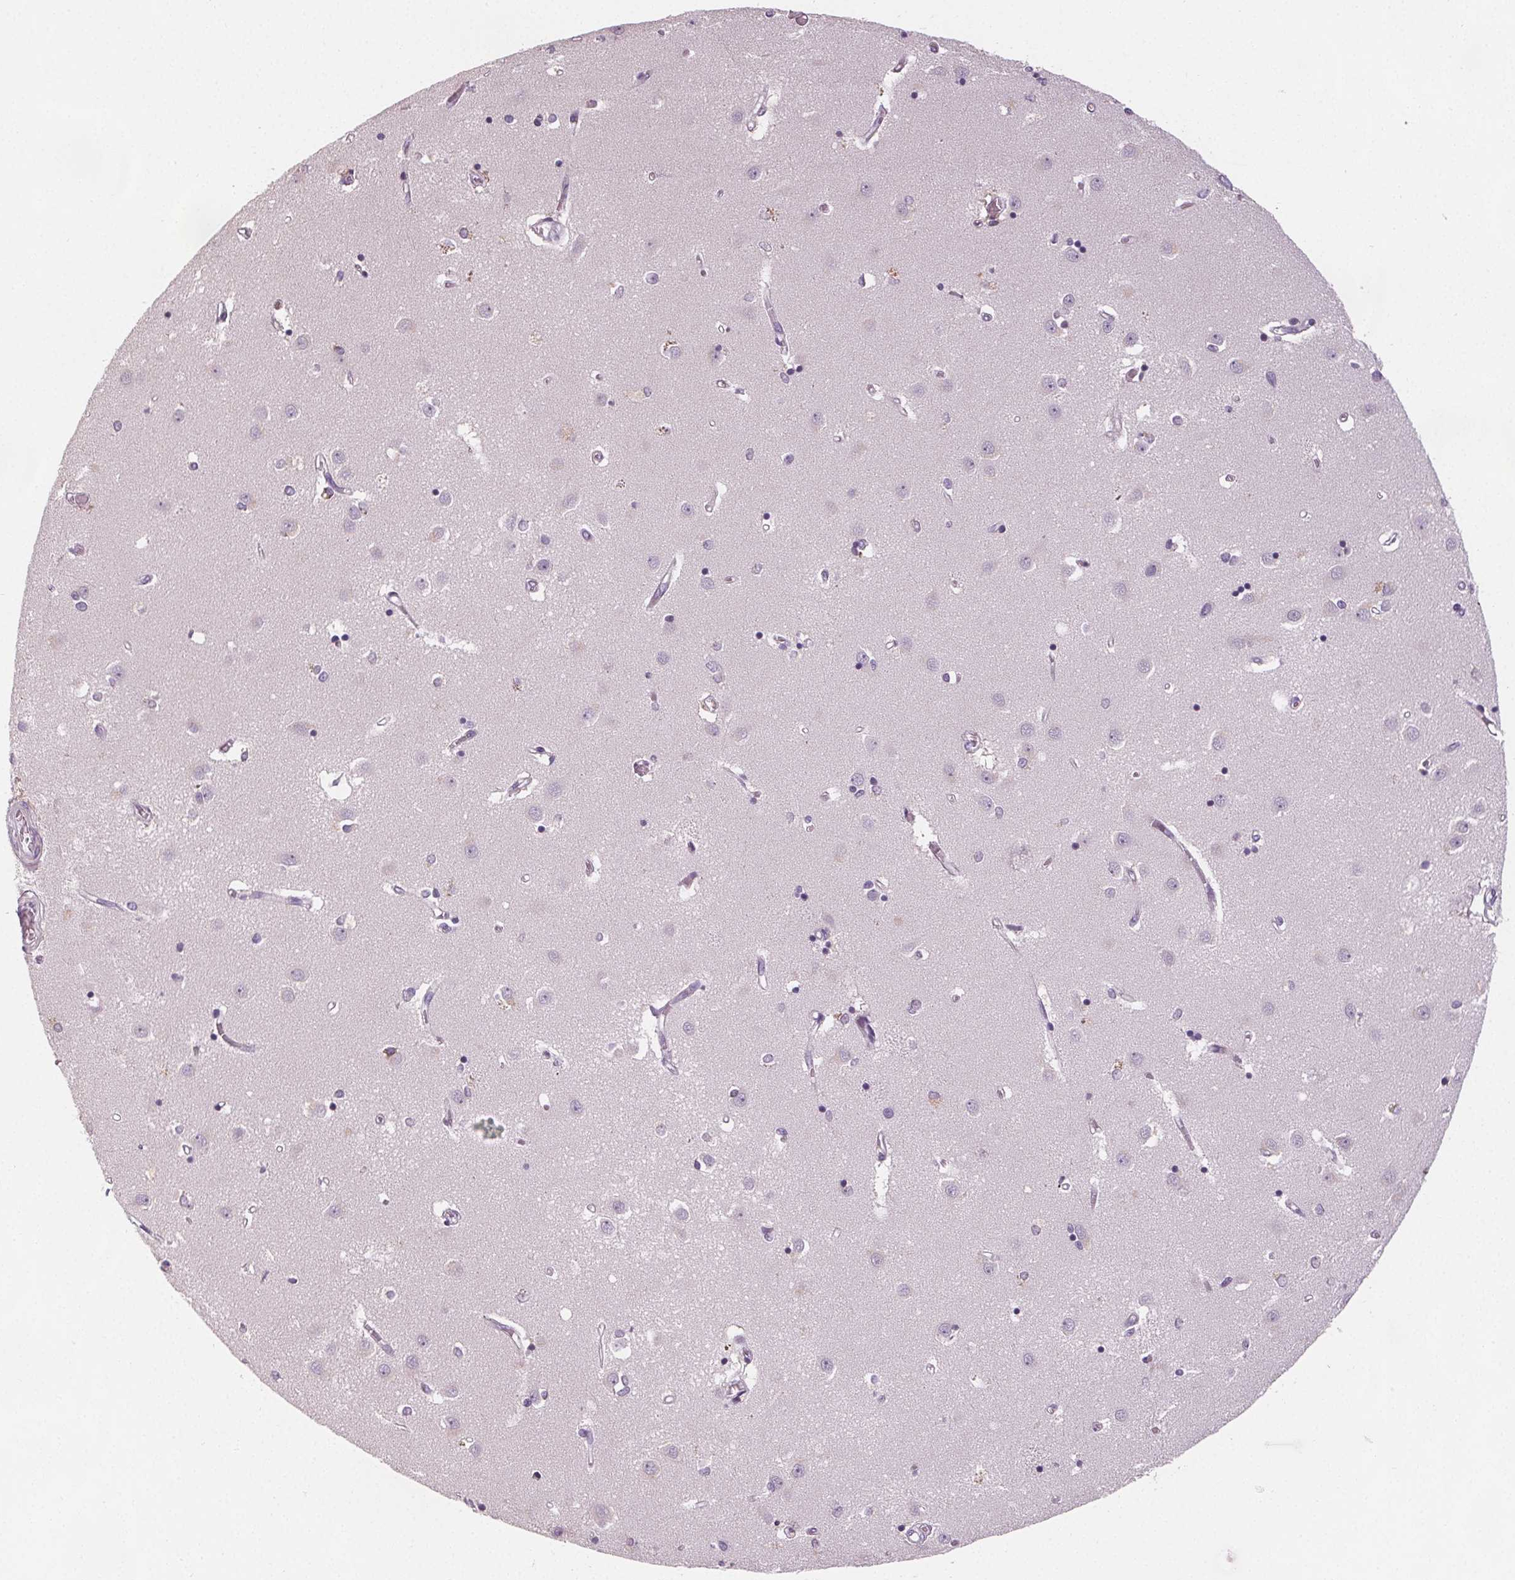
{"staining": {"intensity": "negative", "quantity": "none", "location": "none"}, "tissue": "caudate", "cell_type": "Glial cells", "image_type": "normal", "snomed": [{"axis": "morphology", "description": "Normal tissue, NOS"}, {"axis": "topography", "description": "Lateral ventricle wall"}], "caption": "The immunohistochemistry (IHC) micrograph has no significant positivity in glial cells of caudate. (DAB immunohistochemistry (IHC), high magnification).", "gene": "SLC5A12", "patient": {"sex": "male", "age": 54}}